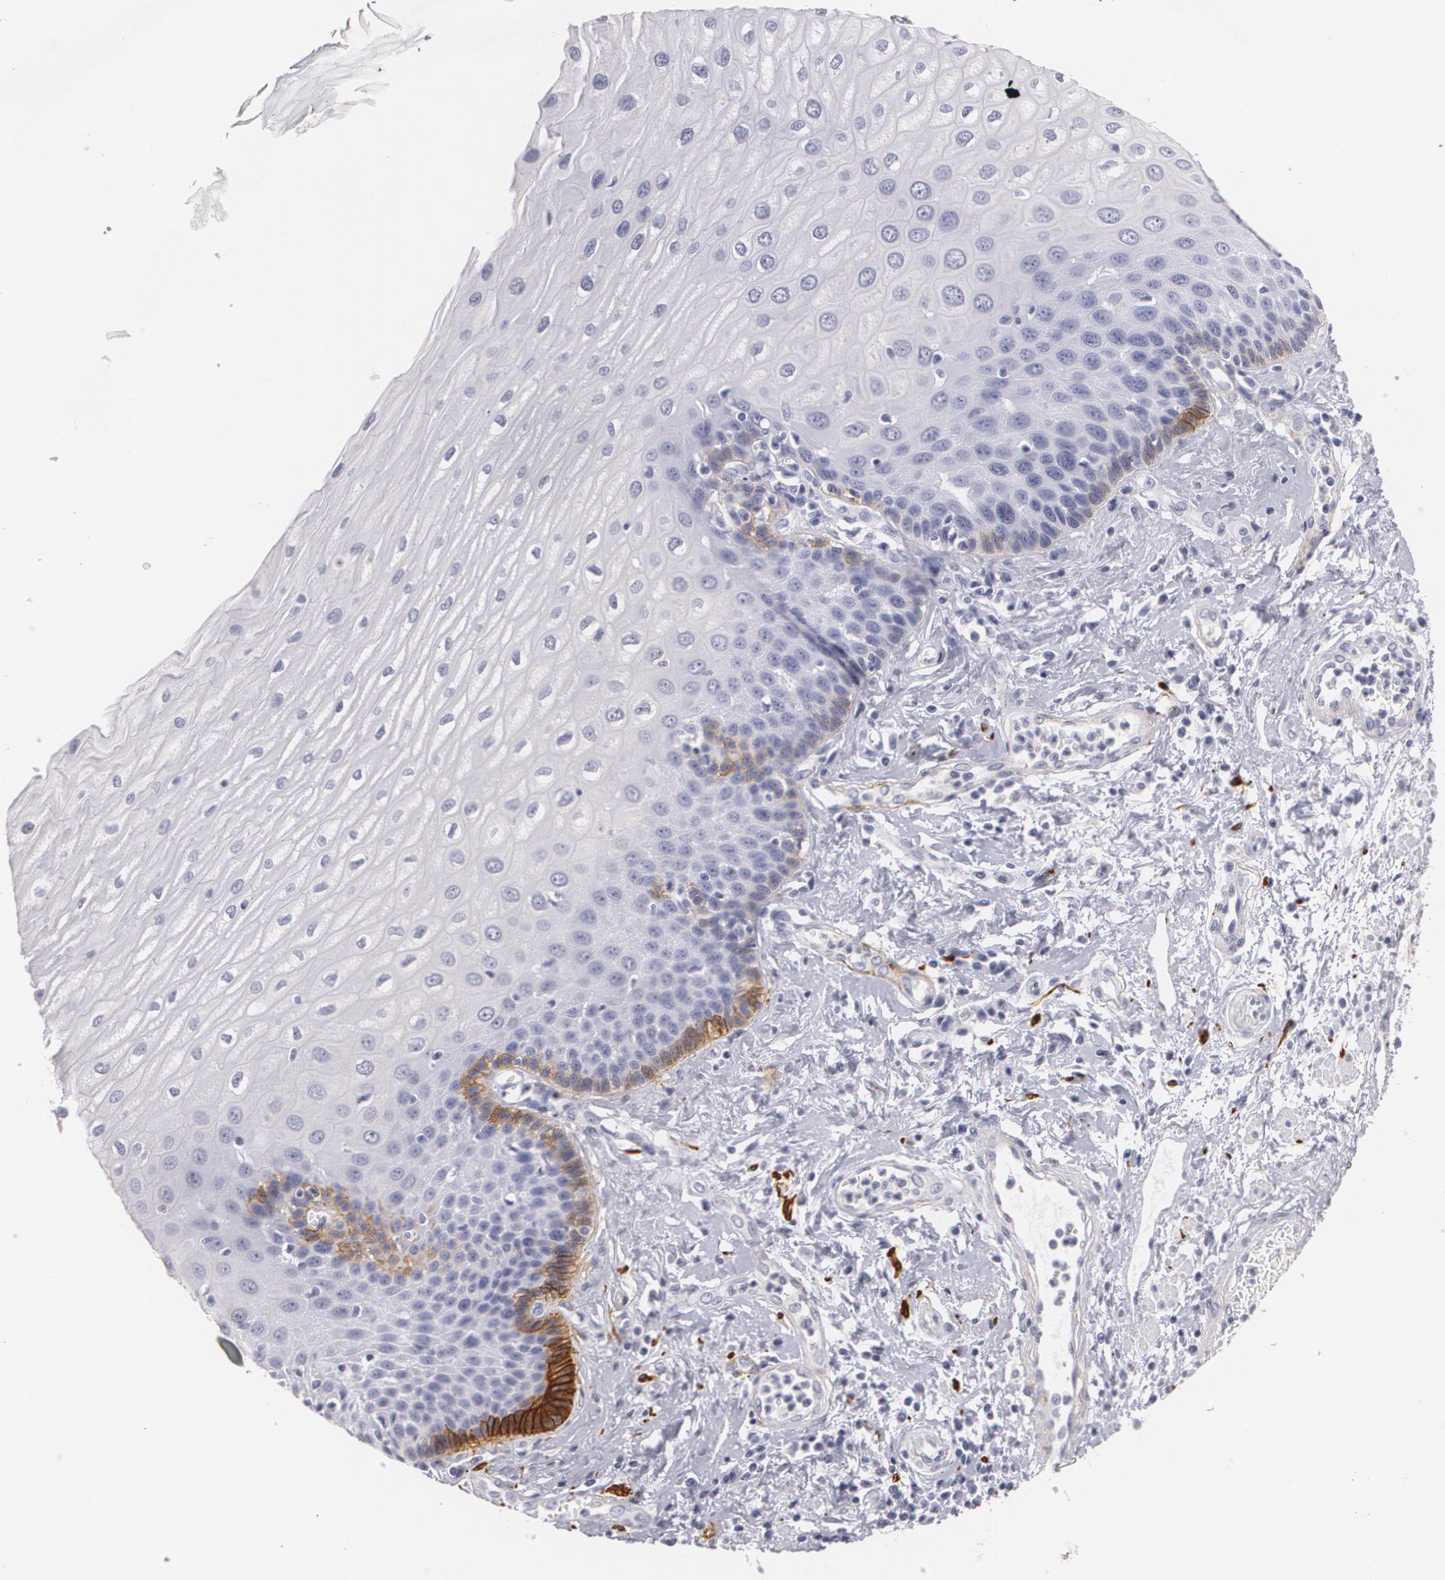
{"staining": {"intensity": "moderate", "quantity": "<25%", "location": "cytoplasmic/membranous"}, "tissue": "esophagus", "cell_type": "Squamous epithelial cells", "image_type": "normal", "snomed": [{"axis": "morphology", "description": "Normal tissue, NOS"}, {"axis": "topography", "description": "Esophagus"}], "caption": "DAB (3,3'-diaminobenzidine) immunohistochemical staining of benign esophagus reveals moderate cytoplasmic/membranous protein staining in about <25% of squamous epithelial cells.", "gene": "NGFR", "patient": {"sex": "male", "age": 62}}